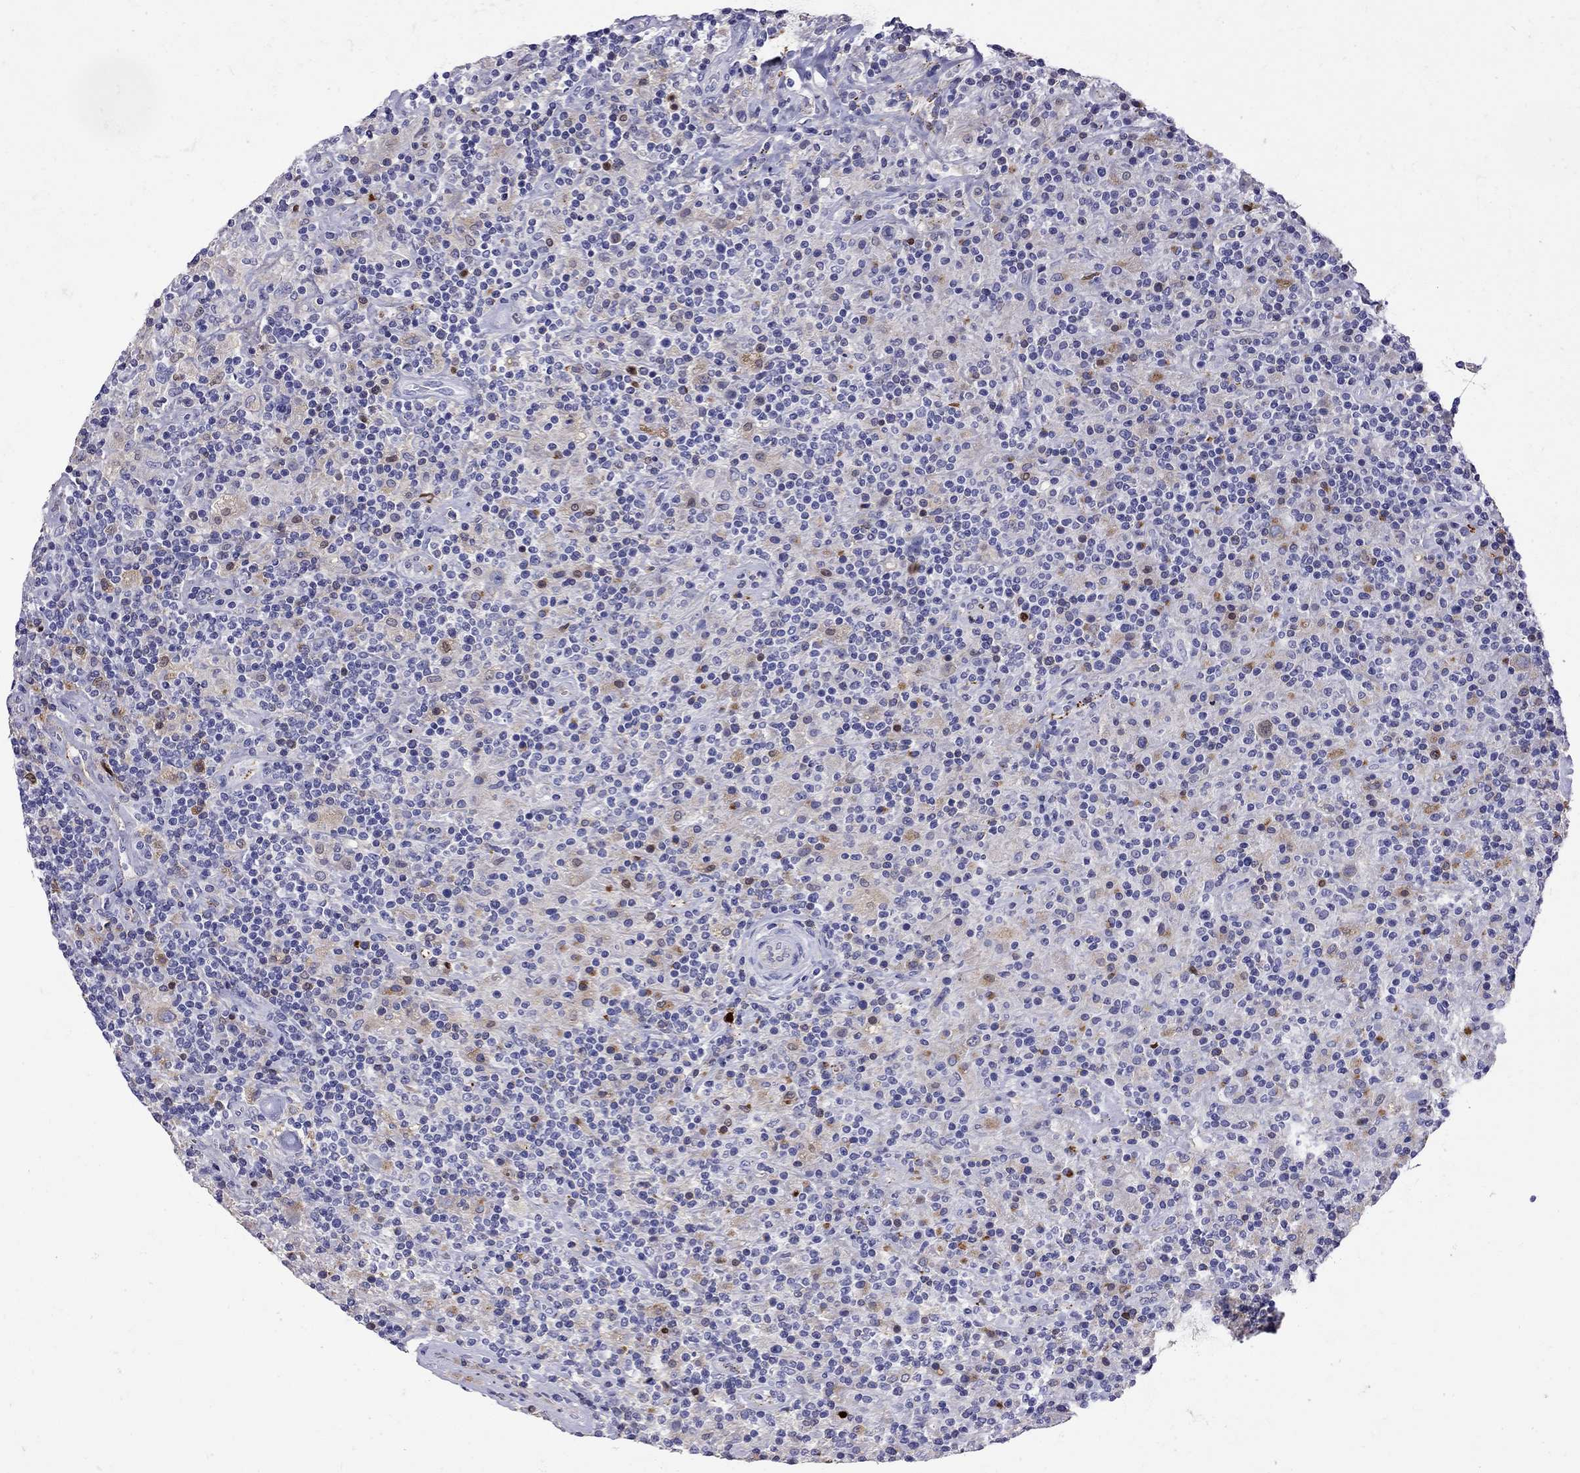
{"staining": {"intensity": "negative", "quantity": "none", "location": "none"}, "tissue": "lymphoma", "cell_type": "Tumor cells", "image_type": "cancer", "snomed": [{"axis": "morphology", "description": "Hodgkin's disease, NOS"}, {"axis": "topography", "description": "Lymph node"}], "caption": "Immunohistochemistry image of neoplastic tissue: human lymphoma stained with DAB reveals no significant protein expression in tumor cells. (Brightfield microscopy of DAB (3,3'-diaminobenzidine) immunohistochemistry at high magnification).", "gene": "SERPINA3", "patient": {"sex": "male", "age": 70}}